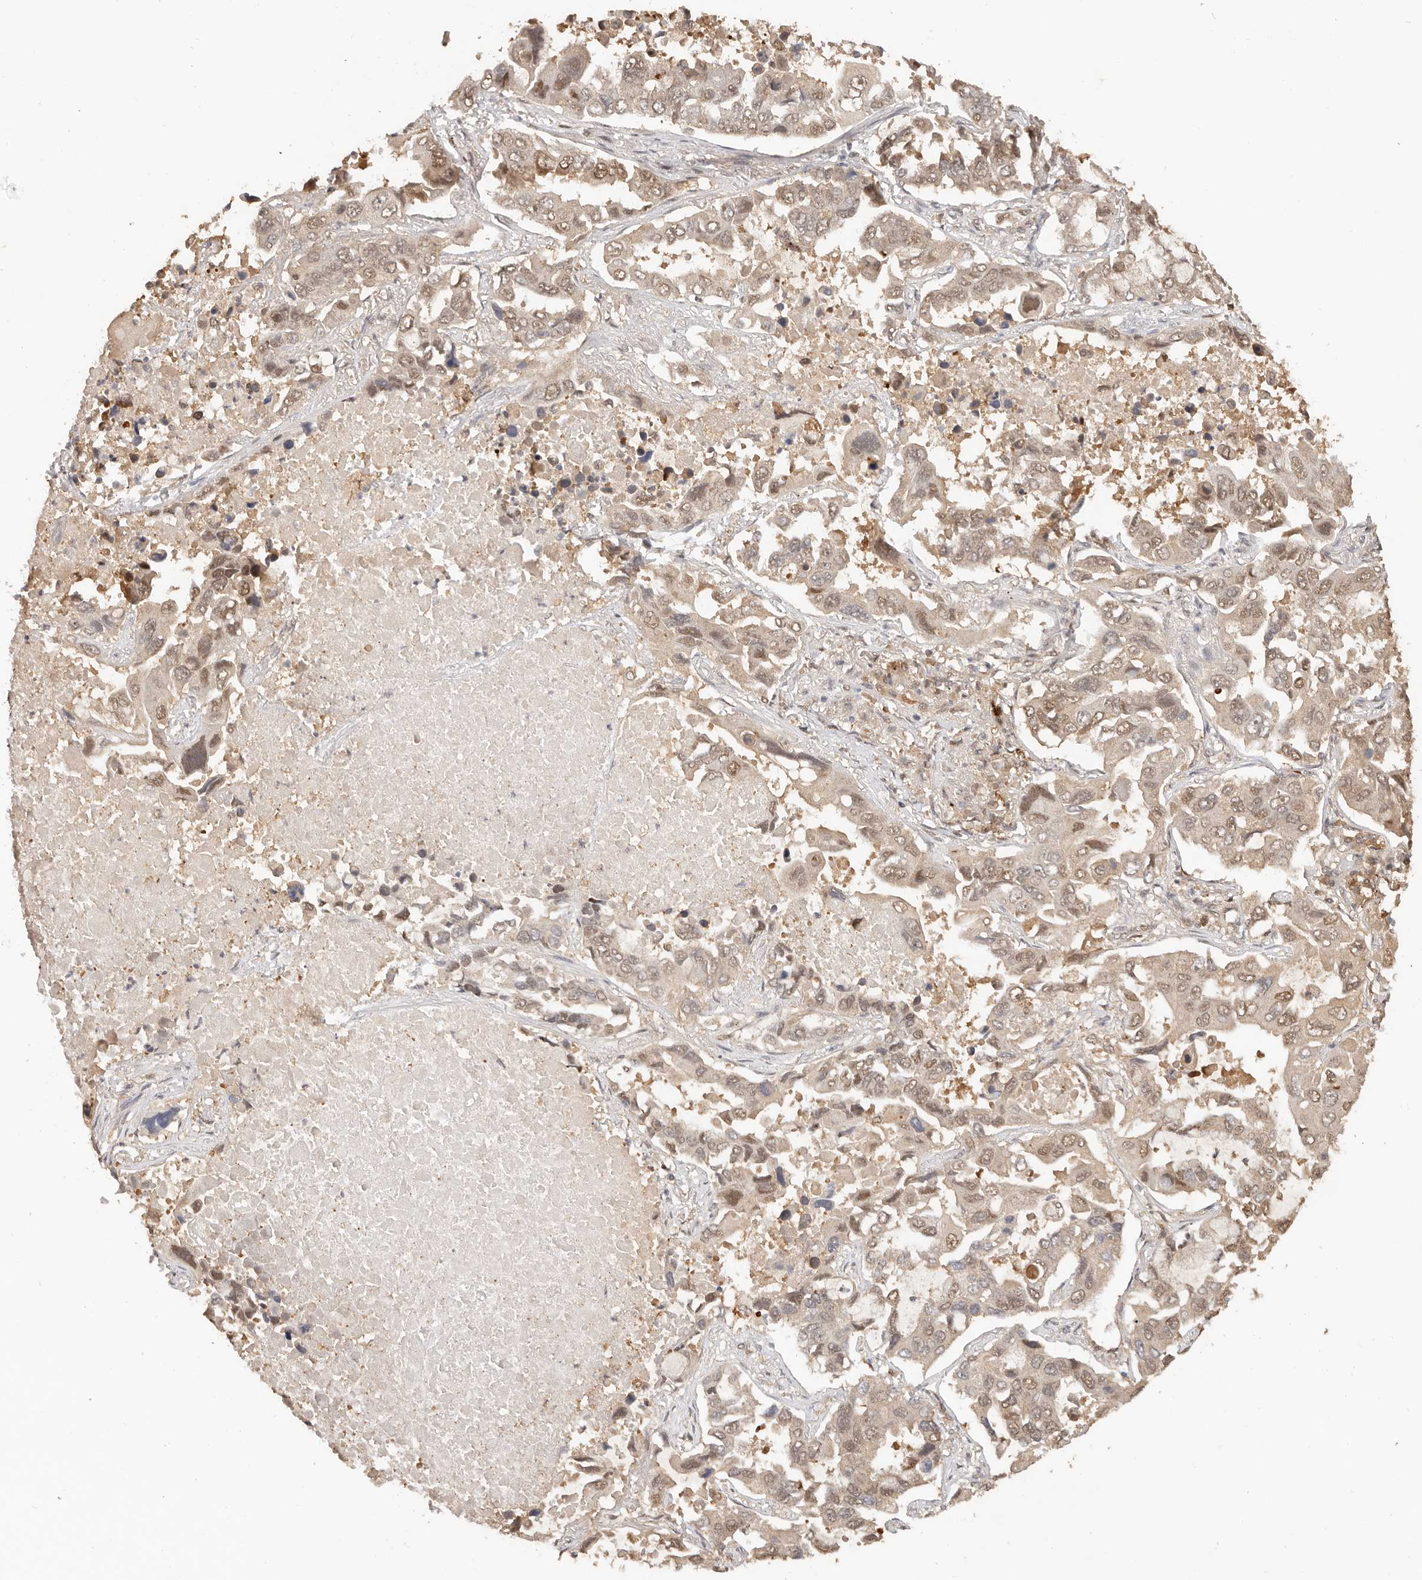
{"staining": {"intensity": "moderate", "quantity": ">75%", "location": "nuclear"}, "tissue": "lung cancer", "cell_type": "Tumor cells", "image_type": "cancer", "snomed": [{"axis": "morphology", "description": "Adenocarcinoma, NOS"}, {"axis": "topography", "description": "Lung"}], "caption": "Tumor cells demonstrate medium levels of moderate nuclear expression in about >75% of cells in human lung cancer.", "gene": "PSMA5", "patient": {"sex": "male", "age": 64}}